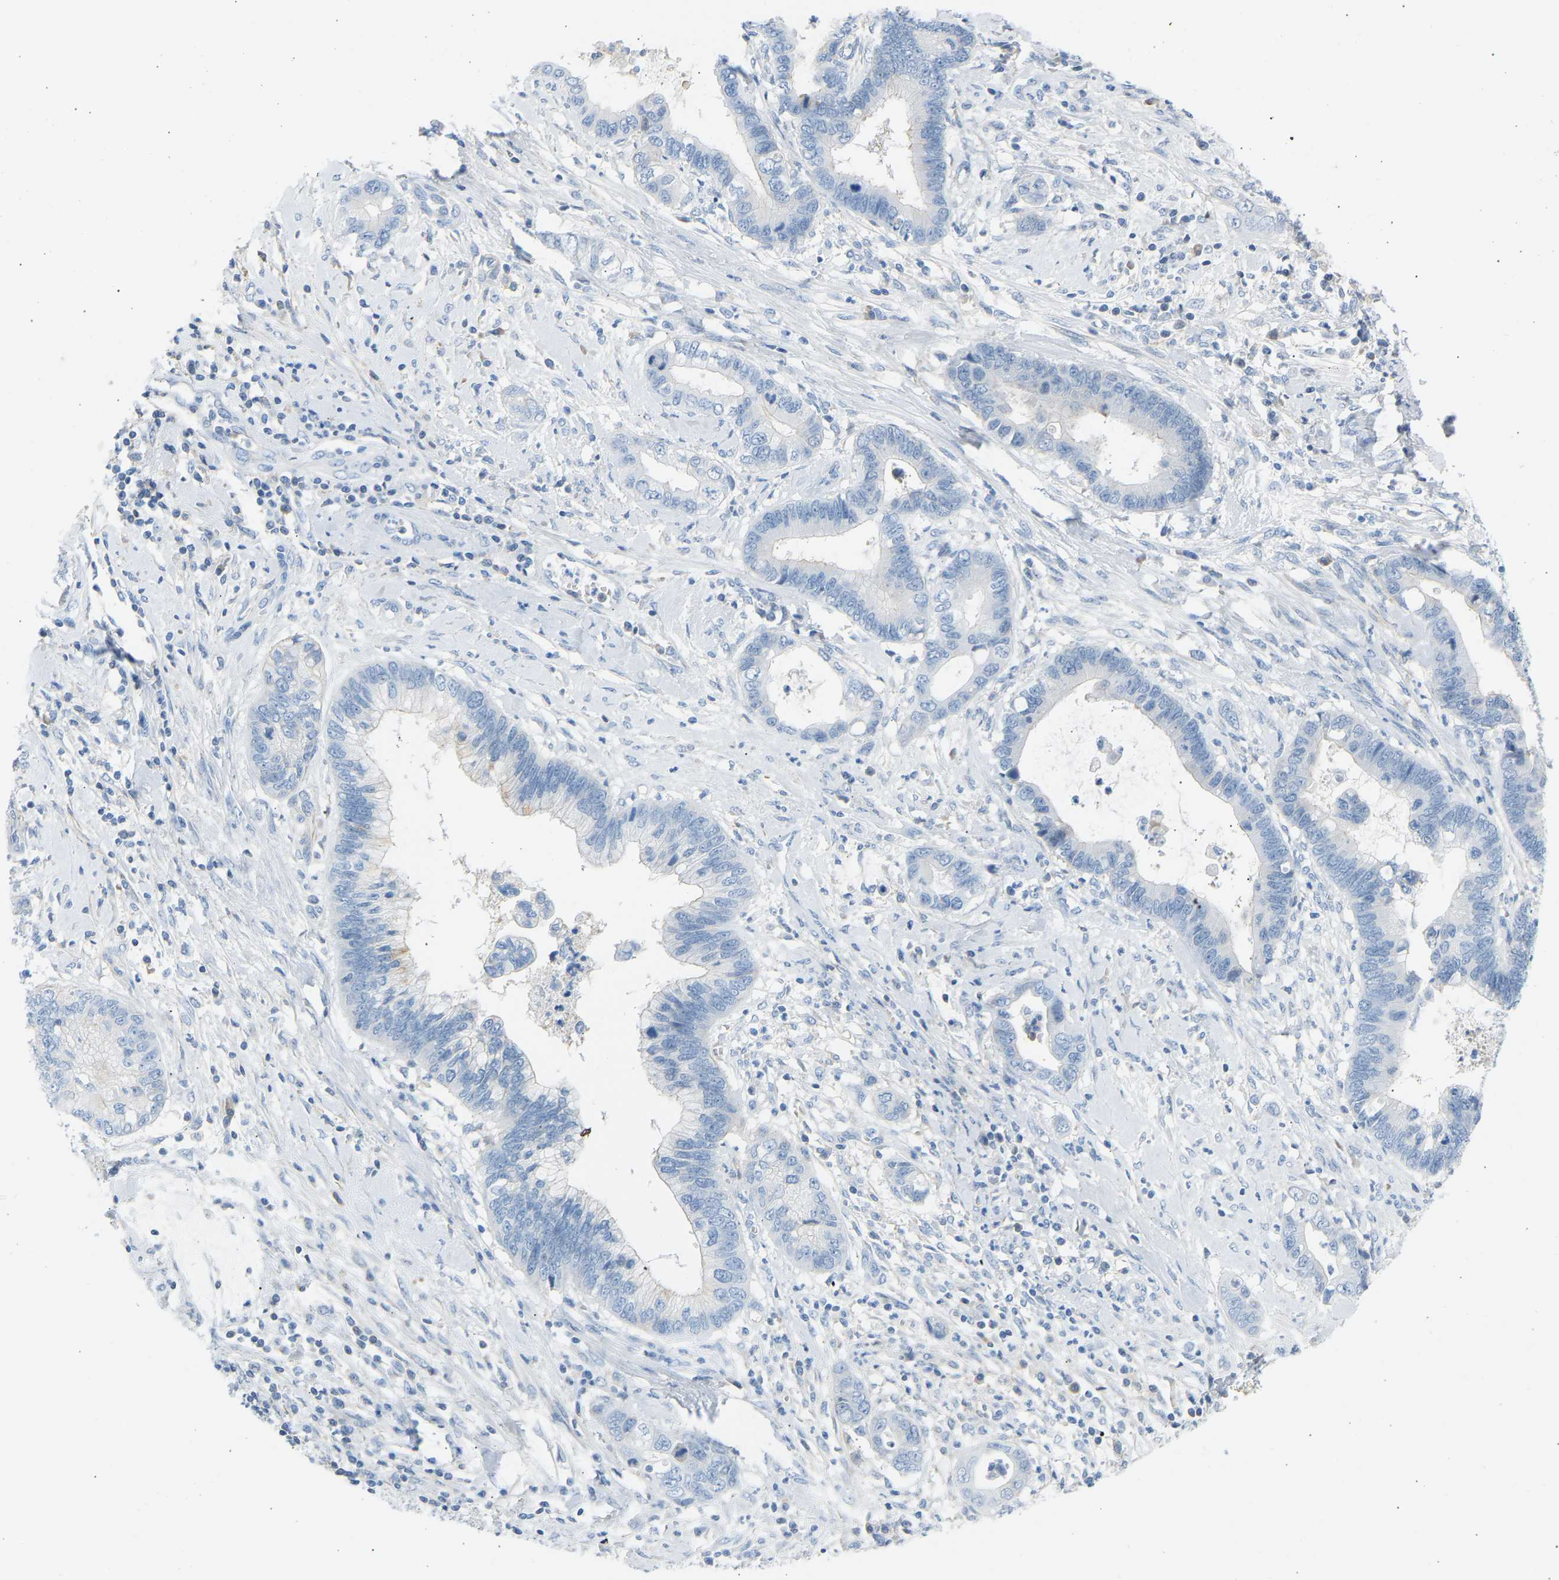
{"staining": {"intensity": "moderate", "quantity": "<25%", "location": "cytoplasmic/membranous"}, "tissue": "cervical cancer", "cell_type": "Tumor cells", "image_type": "cancer", "snomed": [{"axis": "morphology", "description": "Adenocarcinoma, NOS"}, {"axis": "topography", "description": "Cervix"}], "caption": "Adenocarcinoma (cervical) was stained to show a protein in brown. There is low levels of moderate cytoplasmic/membranous staining in about <25% of tumor cells.", "gene": "GNAS", "patient": {"sex": "female", "age": 44}}